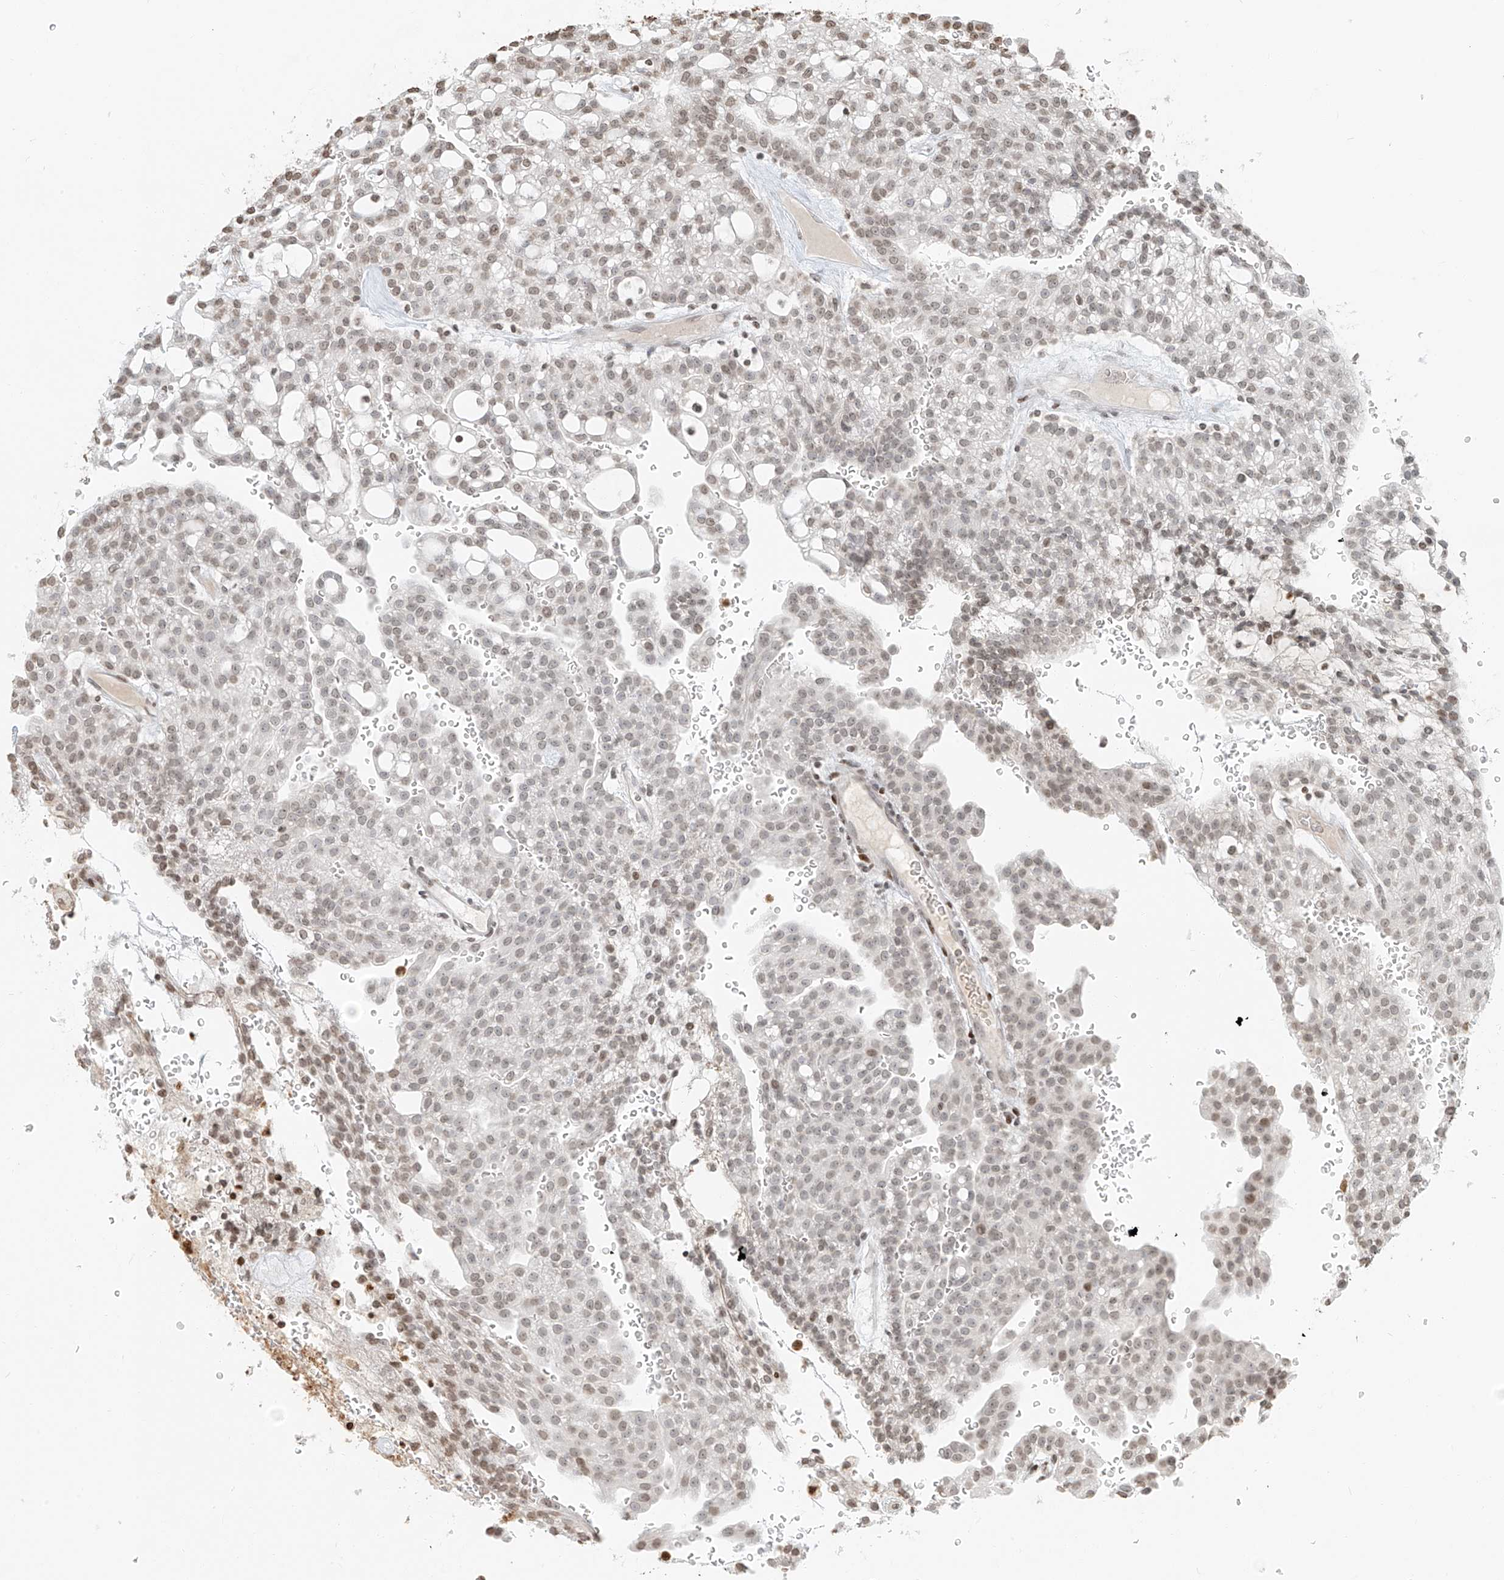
{"staining": {"intensity": "moderate", "quantity": "<25%", "location": "nuclear"}, "tissue": "renal cancer", "cell_type": "Tumor cells", "image_type": "cancer", "snomed": [{"axis": "morphology", "description": "Adenocarcinoma, NOS"}, {"axis": "topography", "description": "Kidney"}], "caption": "IHC staining of renal cancer, which demonstrates low levels of moderate nuclear positivity in about <25% of tumor cells indicating moderate nuclear protein staining. The staining was performed using DAB (brown) for protein detection and nuclei were counterstained in hematoxylin (blue).", "gene": "C17orf58", "patient": {"sex": "male", "age": 63}}